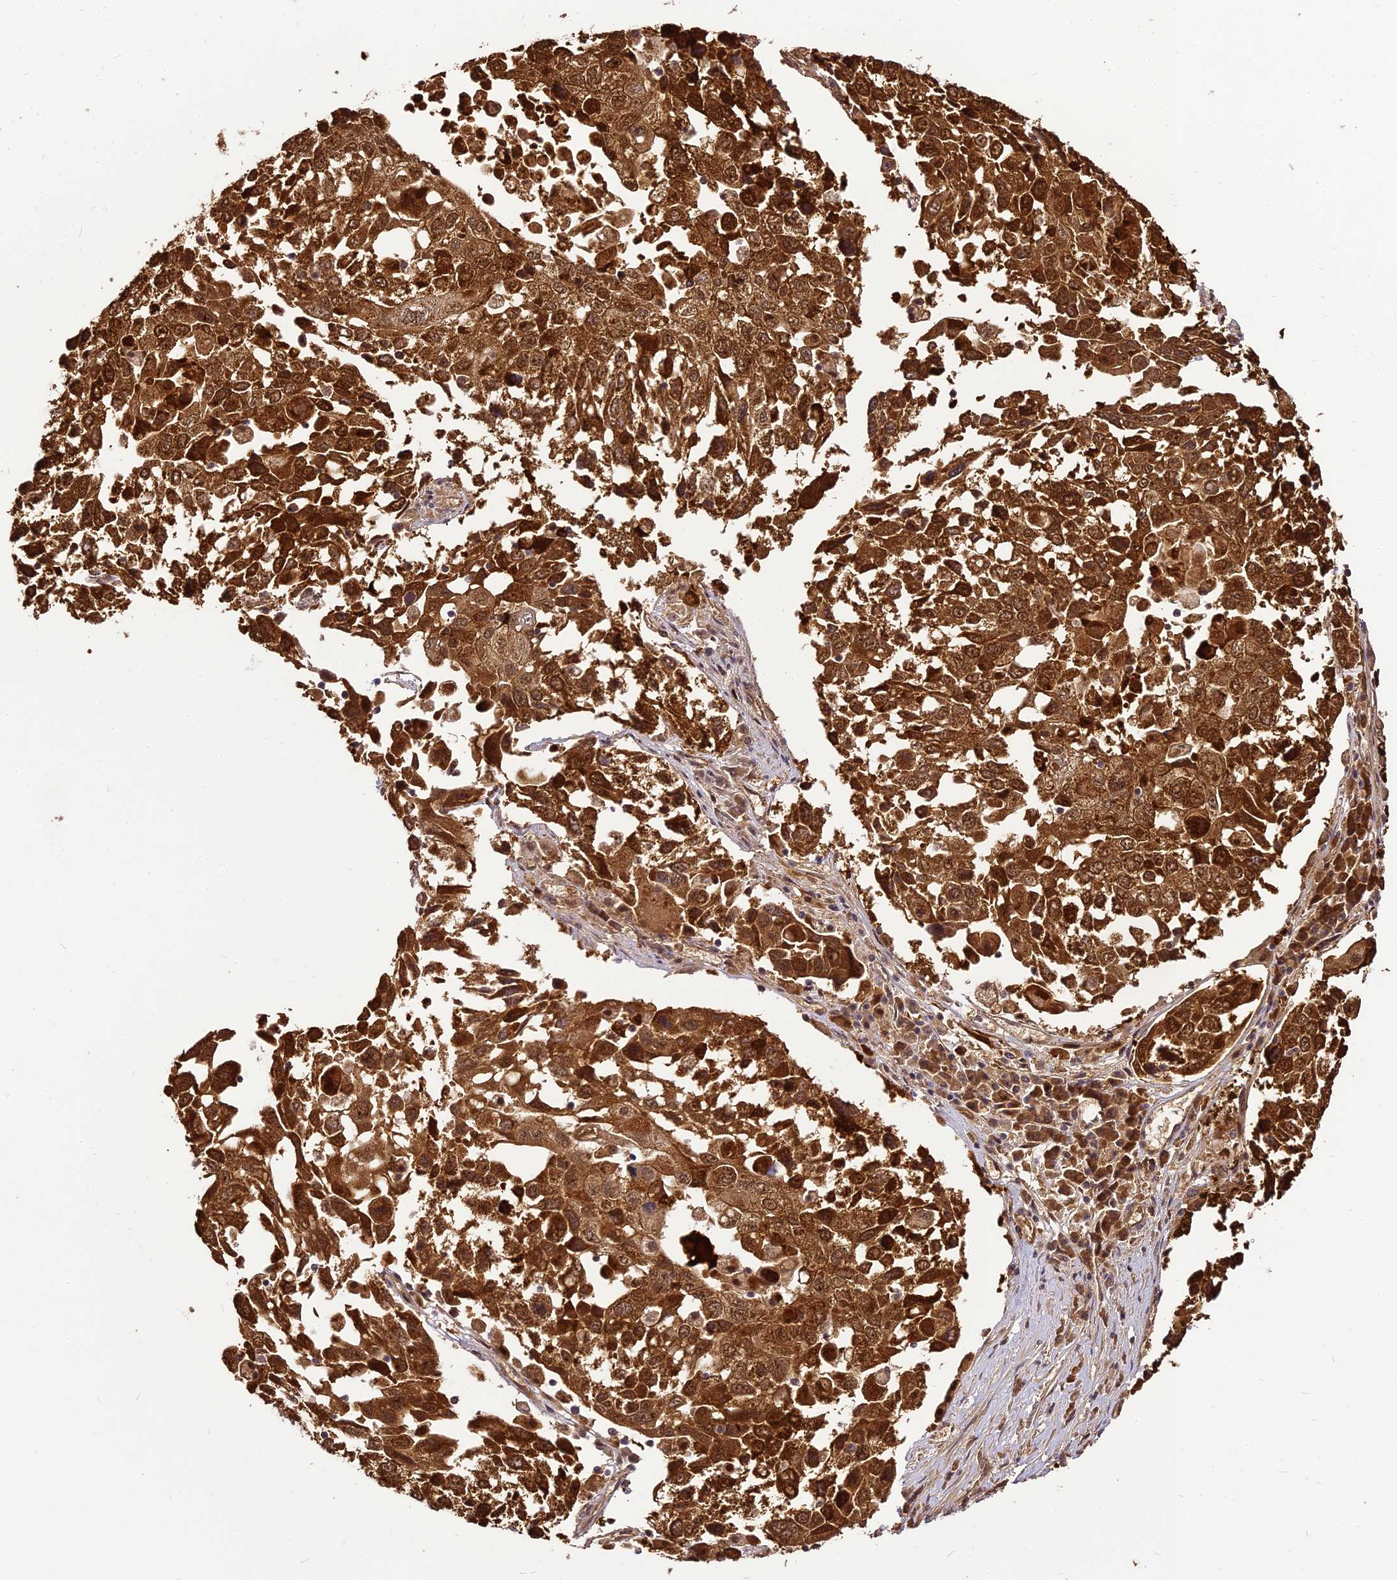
{"staining": {"intensity": "strong", "quantity": ">75%", "location": "cytoplasmic/membranous,nuclear"}, "tissue": "lung cancer", "cell_type": "Tumor cells", "image_type": "cancer", "snomed": [{"axis": "morphology", "description": "Squamous cell carcinoma, NOS"}, {"axis": "topography", "description": "Lung"}], "caption": "Immunohistochemistry (DAB) staining of lung cancer (squamous cell carcinoma) exhibits strong cytoplasmic/membranous and nuclear protein positivity in approximately >75% of tumor cells. (IHC, brightfield microscopy, high magnification).", "gene": "BCDIN3D", "patient": {"sex": "male", "age": 65}}